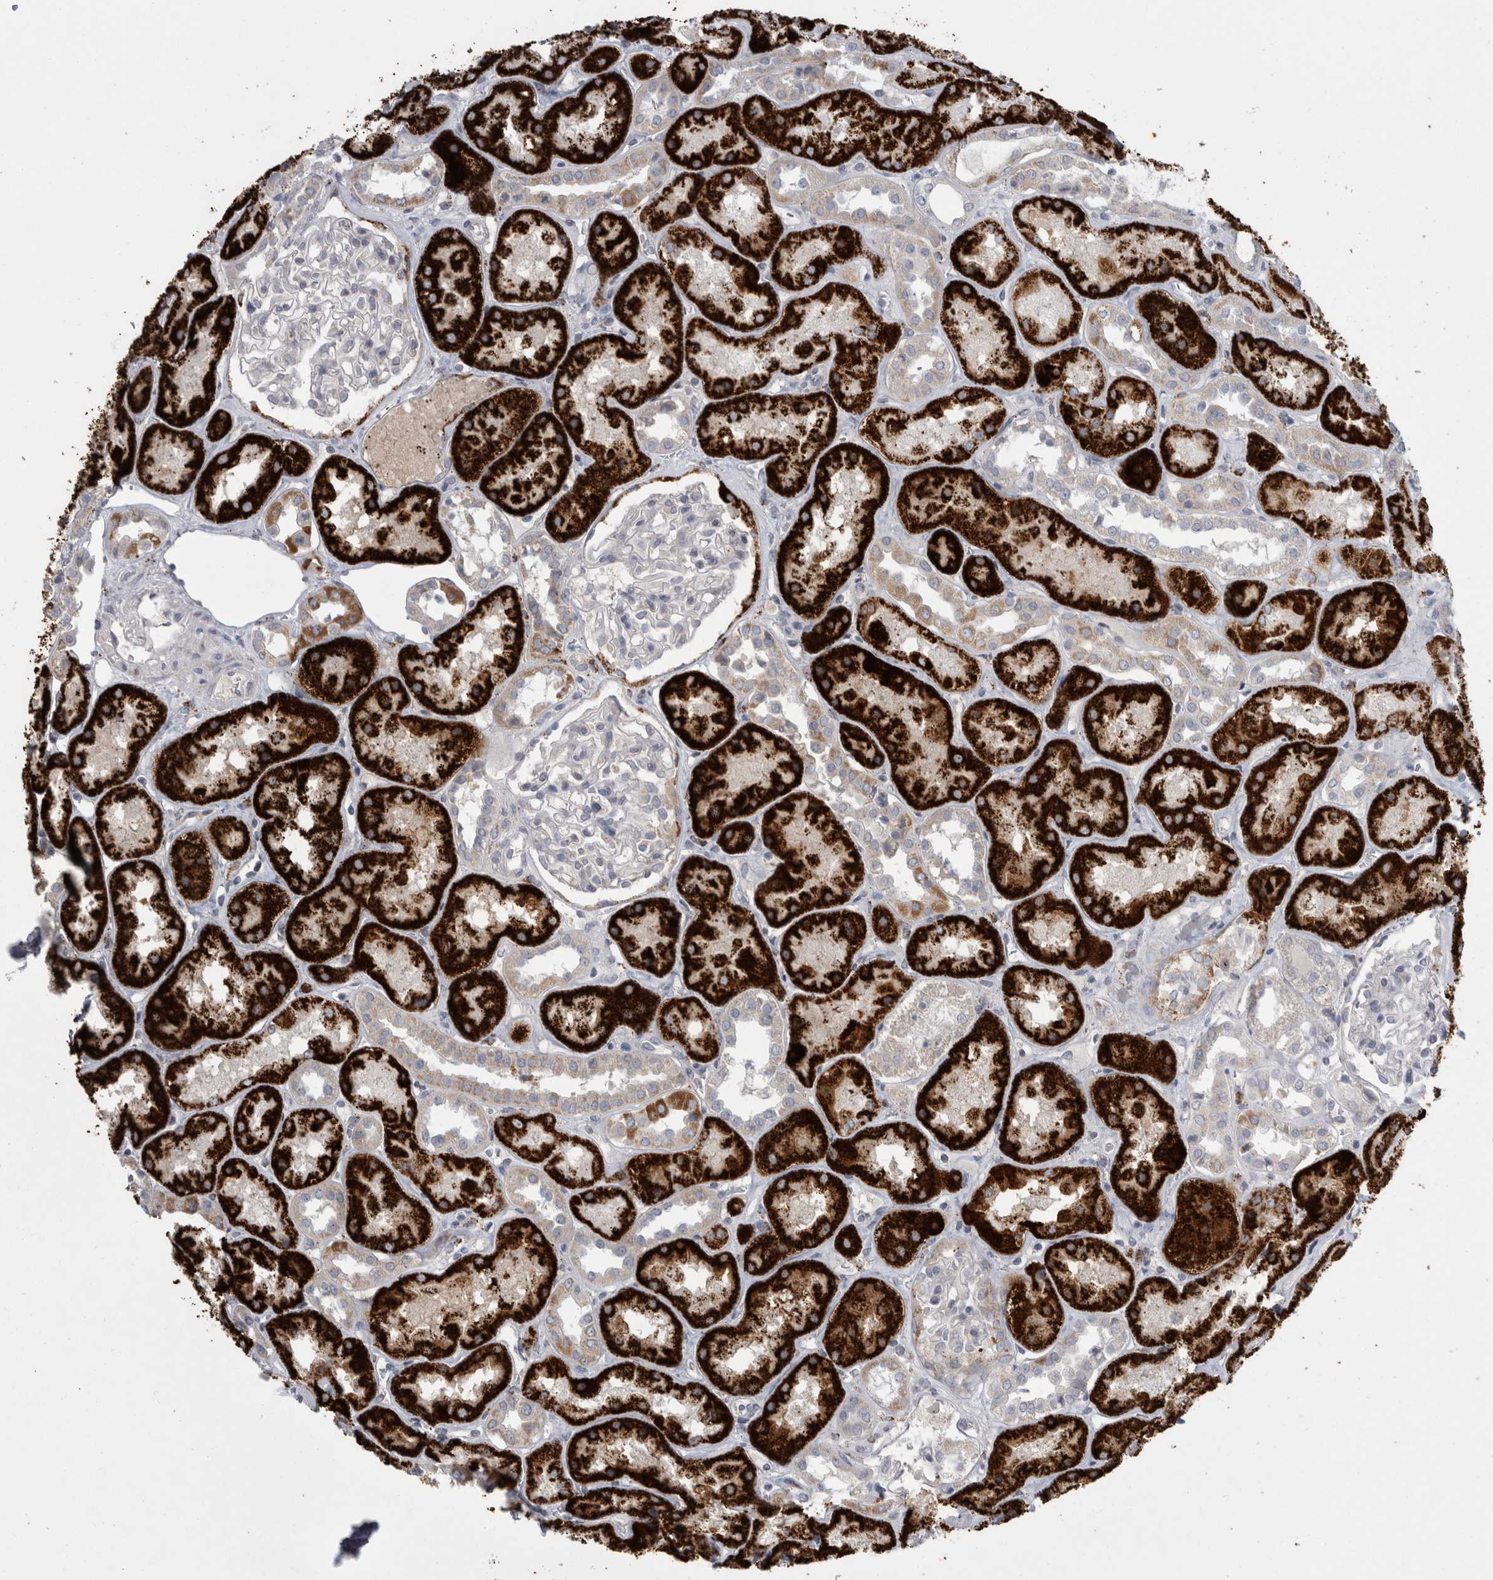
{"staining": {"intensity": "negative", "quantity": "none", "location": "none"}, "tissue": "kidney", "cell_type": "Cells in glomeruli", "image_type": "normal", "snomed": [{"axis": "morphology", "description": "Normal tissue, NOS"}, {"axis": "topography", "description": "Kidney"}], "caption": "High power microscopy image of an IHC photomicrograph of normal kidney, revealing no significant staining in cells in glomeruli.", "gene": "GATM", "patient": {"sex": "male", "age": 70}}